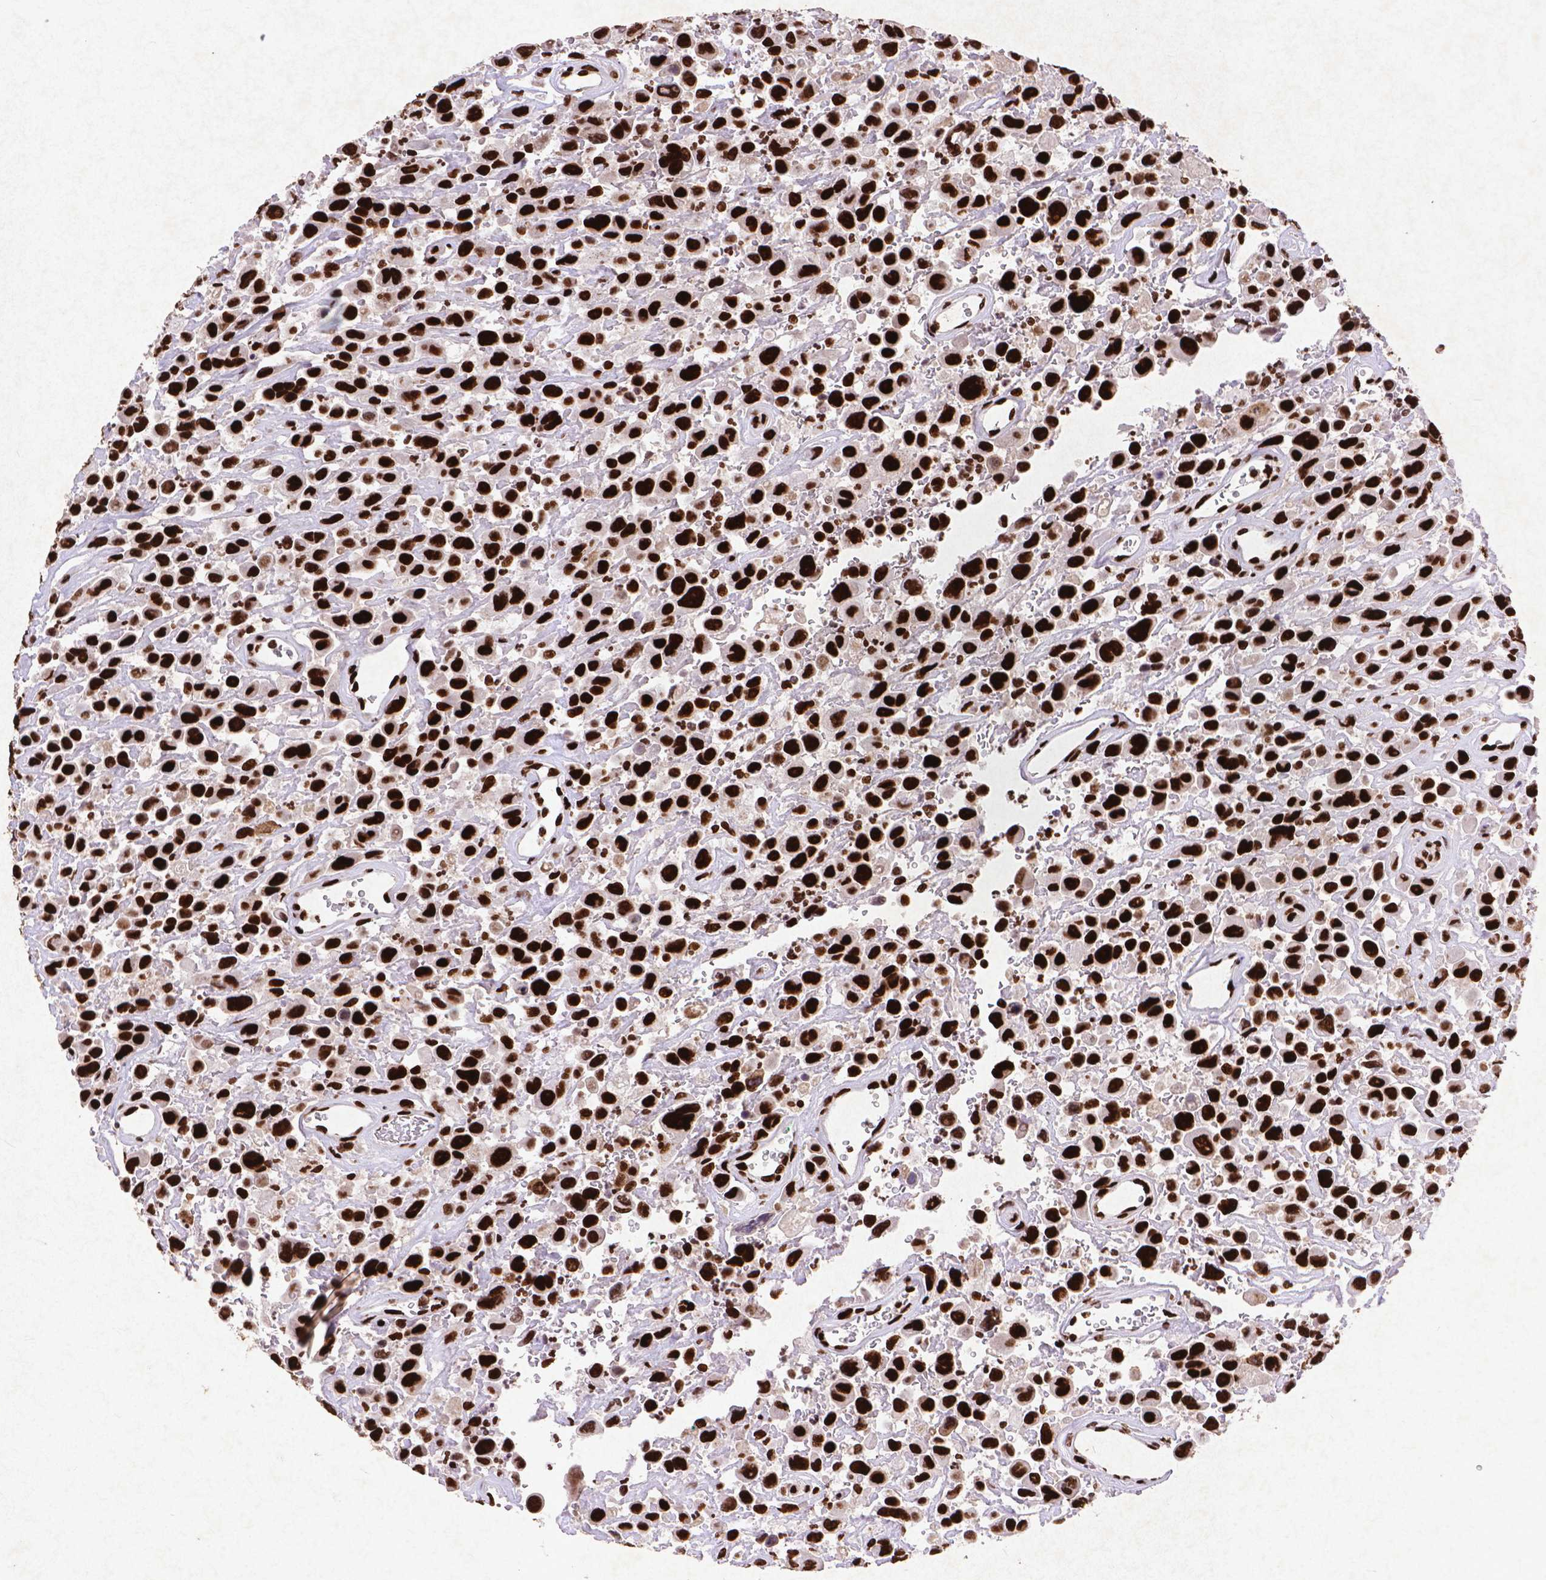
{"staining": {"intensity": "strong", "quantity": ">75%", "location": "nuclear"}, "tissue": "urothelial cancer", "cell_type": "Tumor cells", "image_type": "cancer", "snomed": [{"axis": "morphology", "description": "Urothelial carcinoma, High grade"}, {"axis": "topography", "description": "Urinary bladder"}], "caption": "Urothelial cancer stained with a brown dye reveals strong nuclear positive positivity in about >75% of tumor cells.", "gene": "CITED2", "patient": {"sex": "male", "age": 53}}